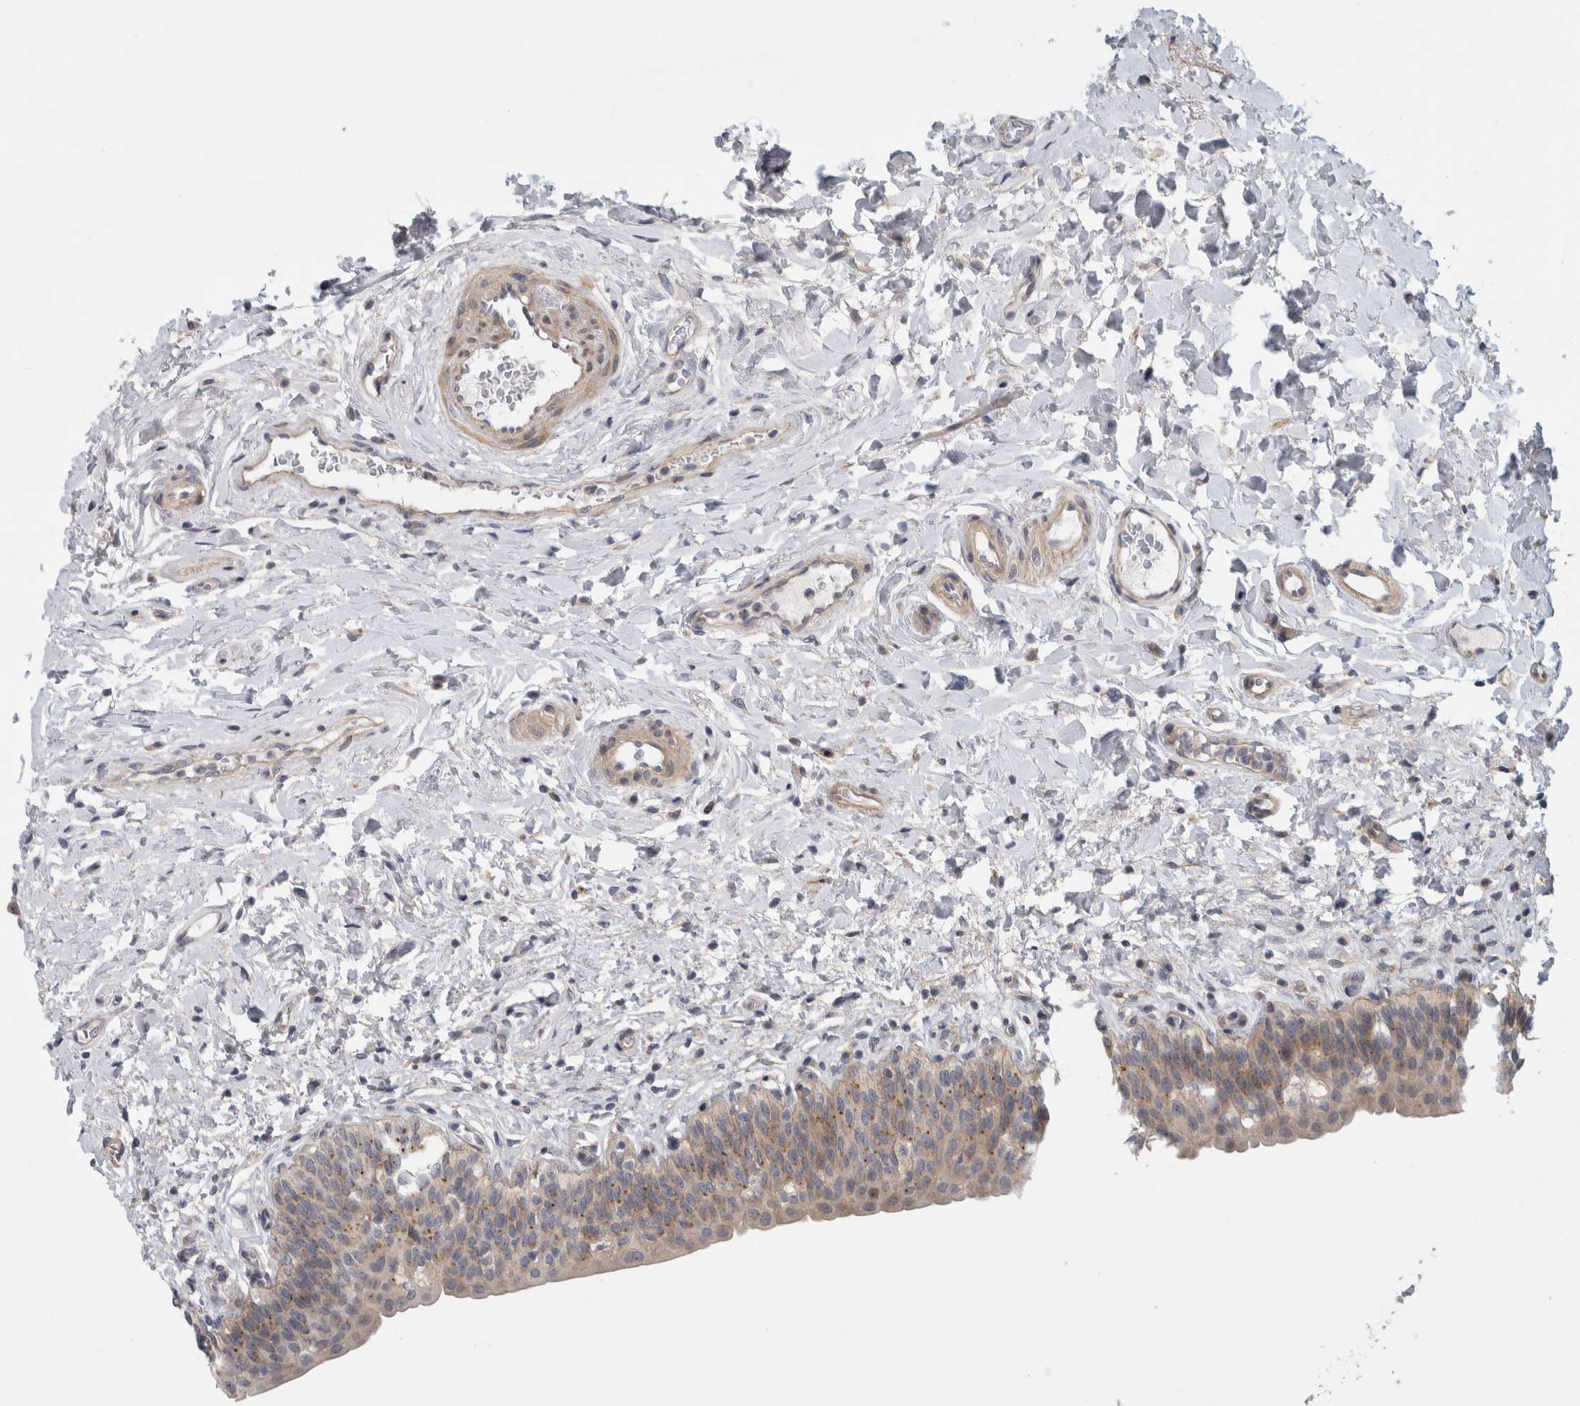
{"staining": {"intensity": "weak", "quantity": ">75%", "location": "cytoplasmic/membranous"}, "tissue": "urinary bladder", "cell_type": "Urothelial cells", "image_type": "normal", "snomed": [{"axis": "morphology", "description": "Normal tissue, NOS"}, {"axis": "topography", "description": "Urinary bladder"}], "caption": "Weak cytoplasmic/membranous protein staining is identified in approximately >75% of urothelial cells in urinary bladder. (DAB (3,3'-diaminobenzidine) IHC, brown staining for protein, blue staining for nuclei).", "gene": "ZNF804B", "patient": {"sex": "male", "age": 83}}